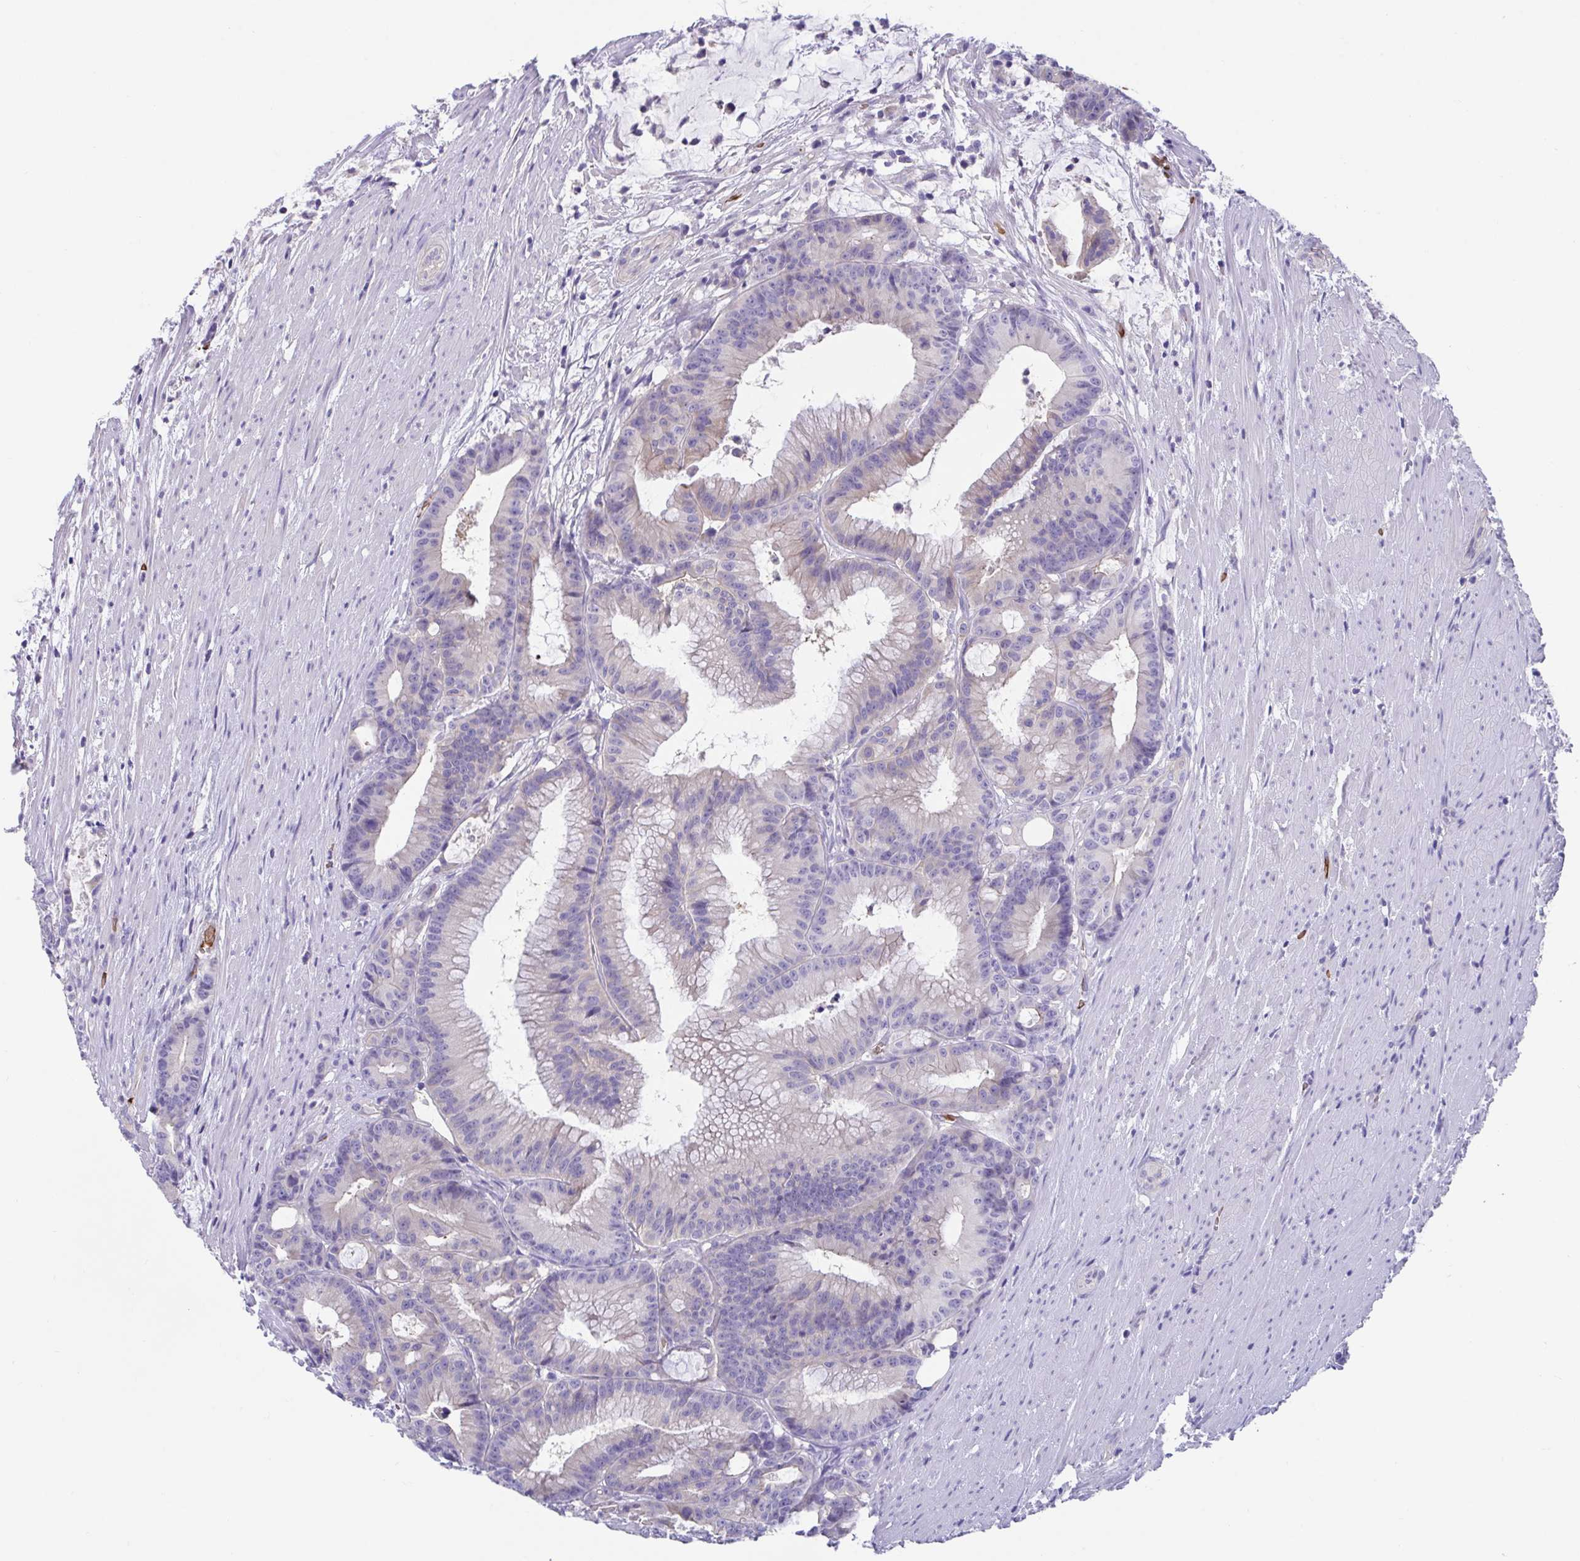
{"staining": {"intensity": "weak", "quantity": "<25%", "location": "cytoplasmic/membranous"}, "tissue": "colorectal cancer", "cell_type": "Tumor cells", "image_type": "cancer", "snomed": [{"axis": "morphology", "description": "Adenocarcinoma, NOS"}, {"axis": "topography", "description": "Colon"}], "caption": "IHC image of colorectal adenocarcinoma stained for a protein (brown), which displays no positivity in tumor cells.", "gene": "TTC30B", "patient": {"sex": "female", "age": 78}}